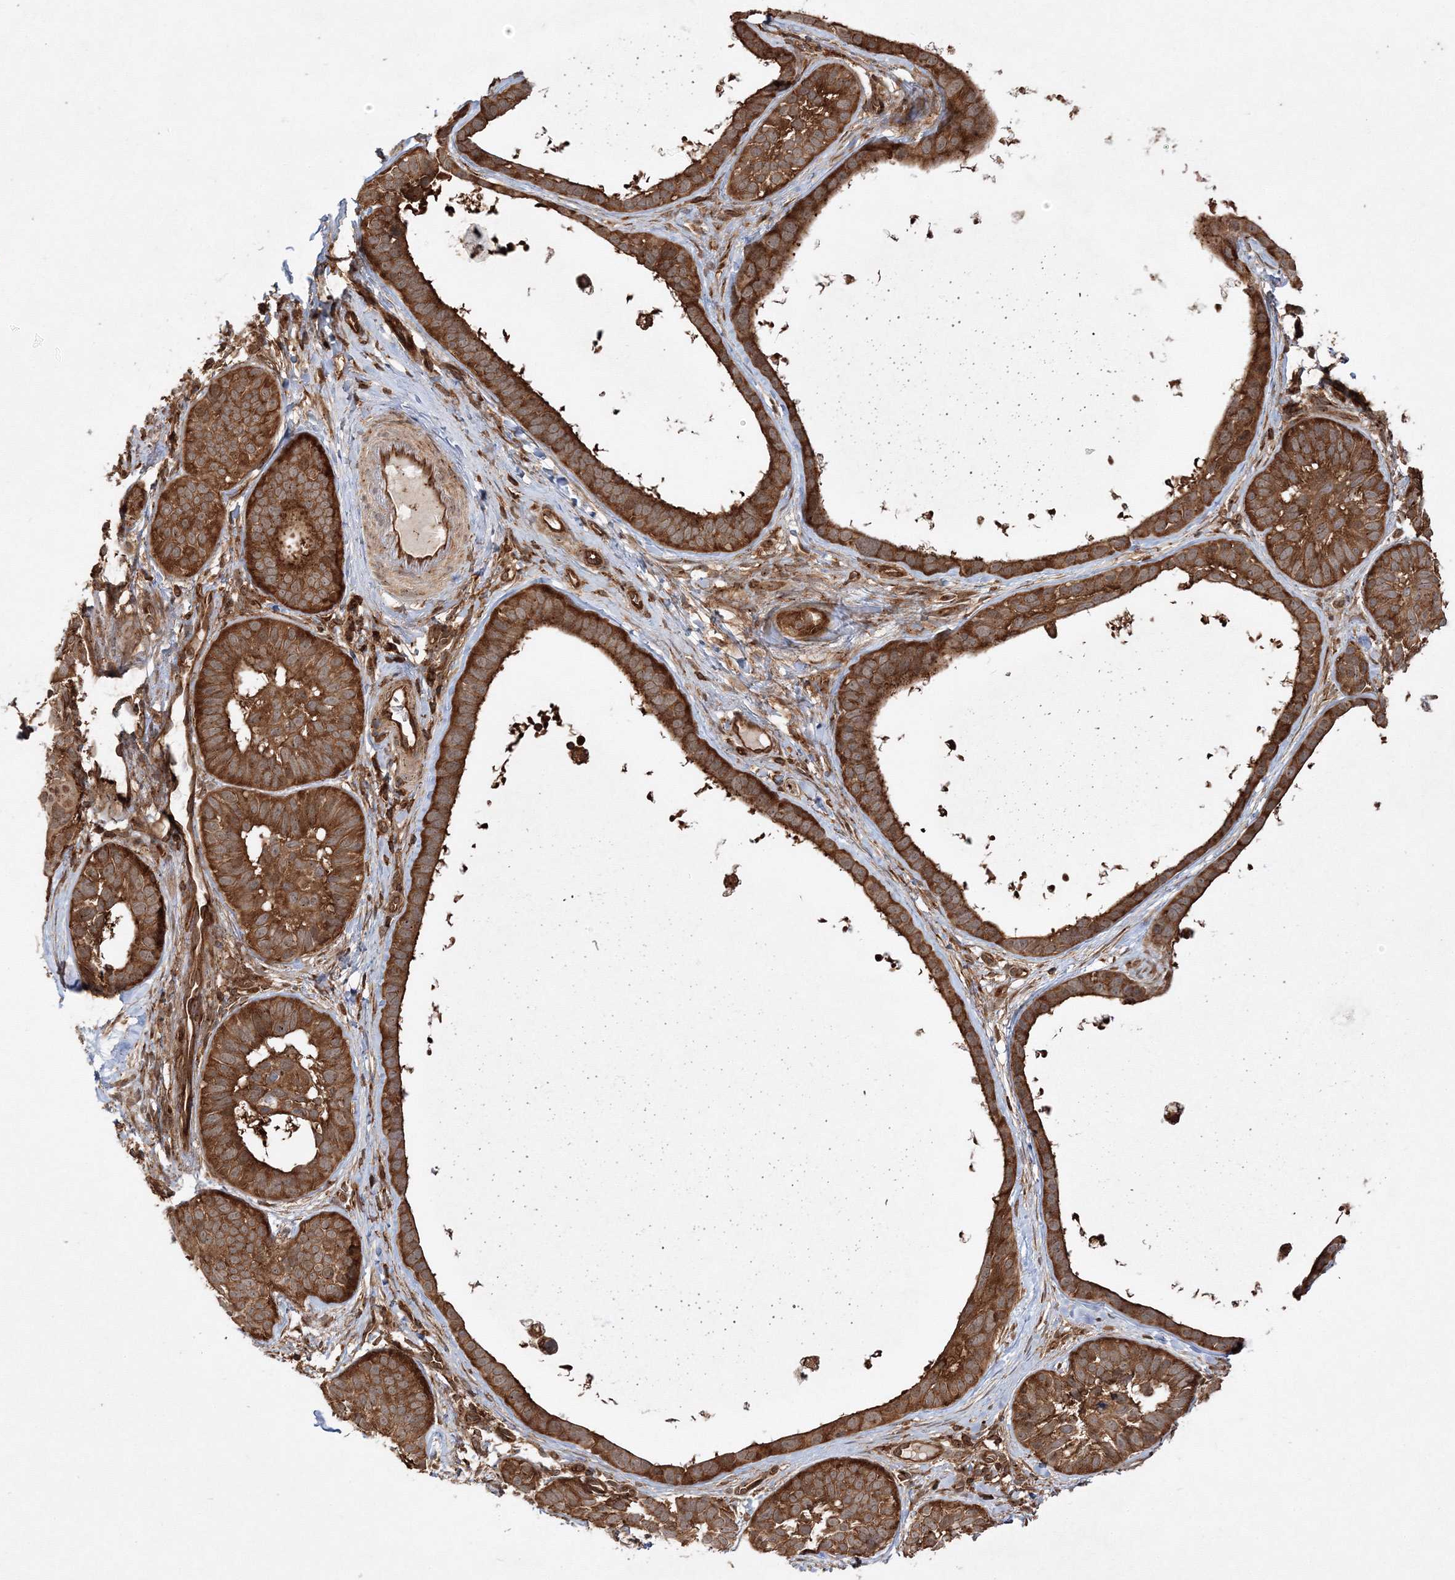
{"staining": {"intensity": "strong", "quantity": ">75%", "location": "cytoplasmic/membranous"}, "tissue": "skin cancer", "cell_type": "Tumor cells", "image_type": "cancer", "snomed": [{"axis": "morphology", "description": "Basal cell carcinoma"}, {"axis": "topography", "description": "Skin"}], "caption": "Protein expression analysis of human skin cancer reveals strong cytoplasmic/membranous positivity in approximately >75% of tumor cells.", "gene": "WDR37", "patient": {"sex": "male", "age": 62}}